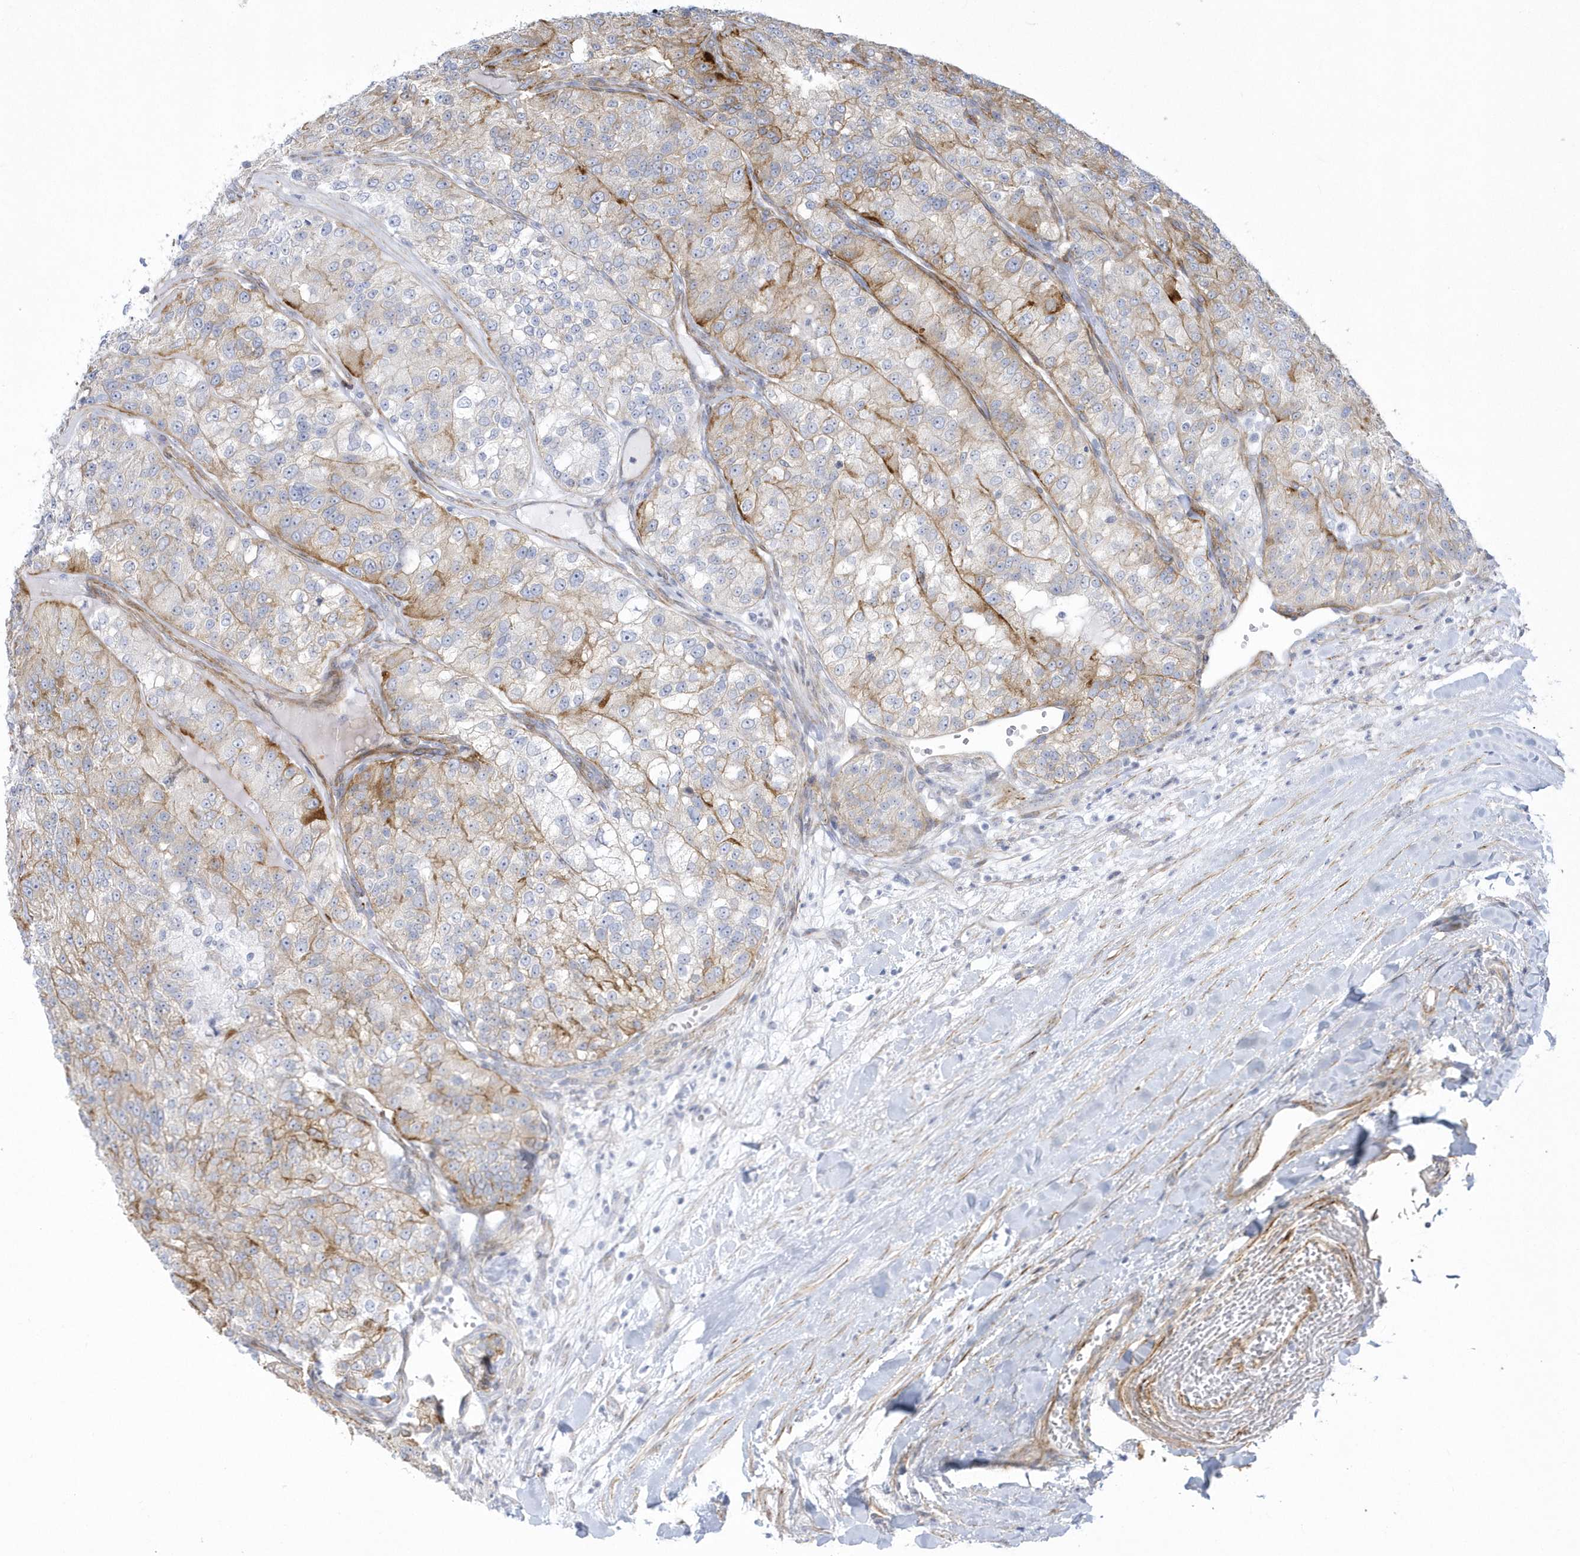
{"staining": {"intensity": "moderate", "quantity": "25%-75%", "location": "cytoplasmic/membranous"}, "tissue": "renal cancer", "cell_type": "Tumor cells", "image_type": "cancer", "snomed": [{"axis": "morphology", "description": "Adenocarcinoma, NOS"}, {"axis": "topography", "description": "Kidney"}], "caption": "Protein expression analysis of adenocarcinoma (renal) shows moderate cytoplasmic/membranous positivity in approximately 25%-75% of tumor cells.", "gene": "WDR27", "patient": {"sex": "female", "age": 63}}